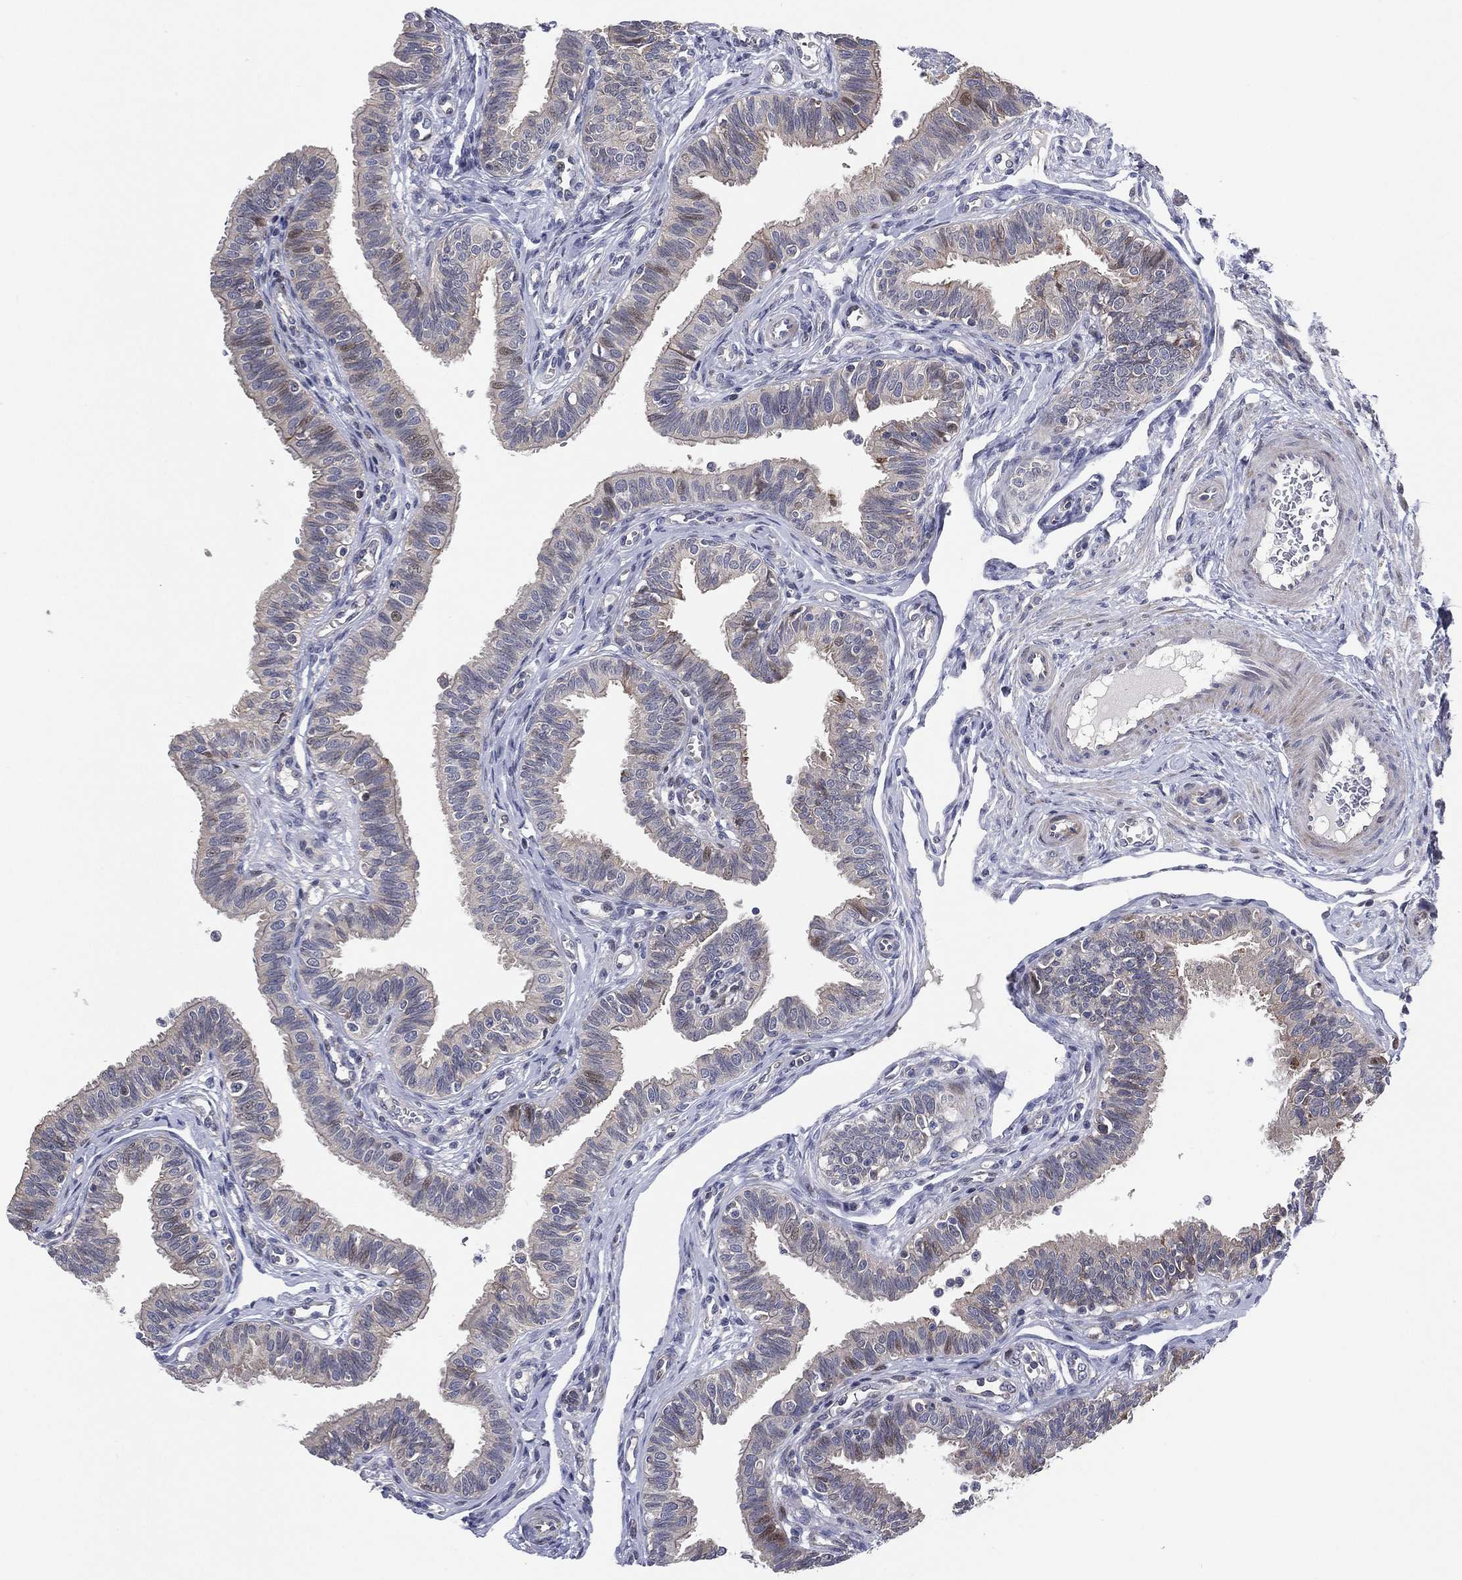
{"staining": {"intensity": "moderate", "quantity": "<25%", "location": "cytoplasmic/membranous"}, "tissue": "fallopian tube", "cell_type": "Glandular cells", "image_type": "normal", "snomed": [{"axis": "morphology", "description": "Normal tissue, NOS"}, {"axis": "topography", "description": "Fallopian tube"}], "caption": "A low amount of moderate cytoplasmic/membranous staining is identified in about <25% of glandular cells in normal fallopian tube. The protein of interest is shown in brown color, while the nuclei are stained blue.", "gene": "UTP14A", "patient": {"sex": "female", "age": 36}}